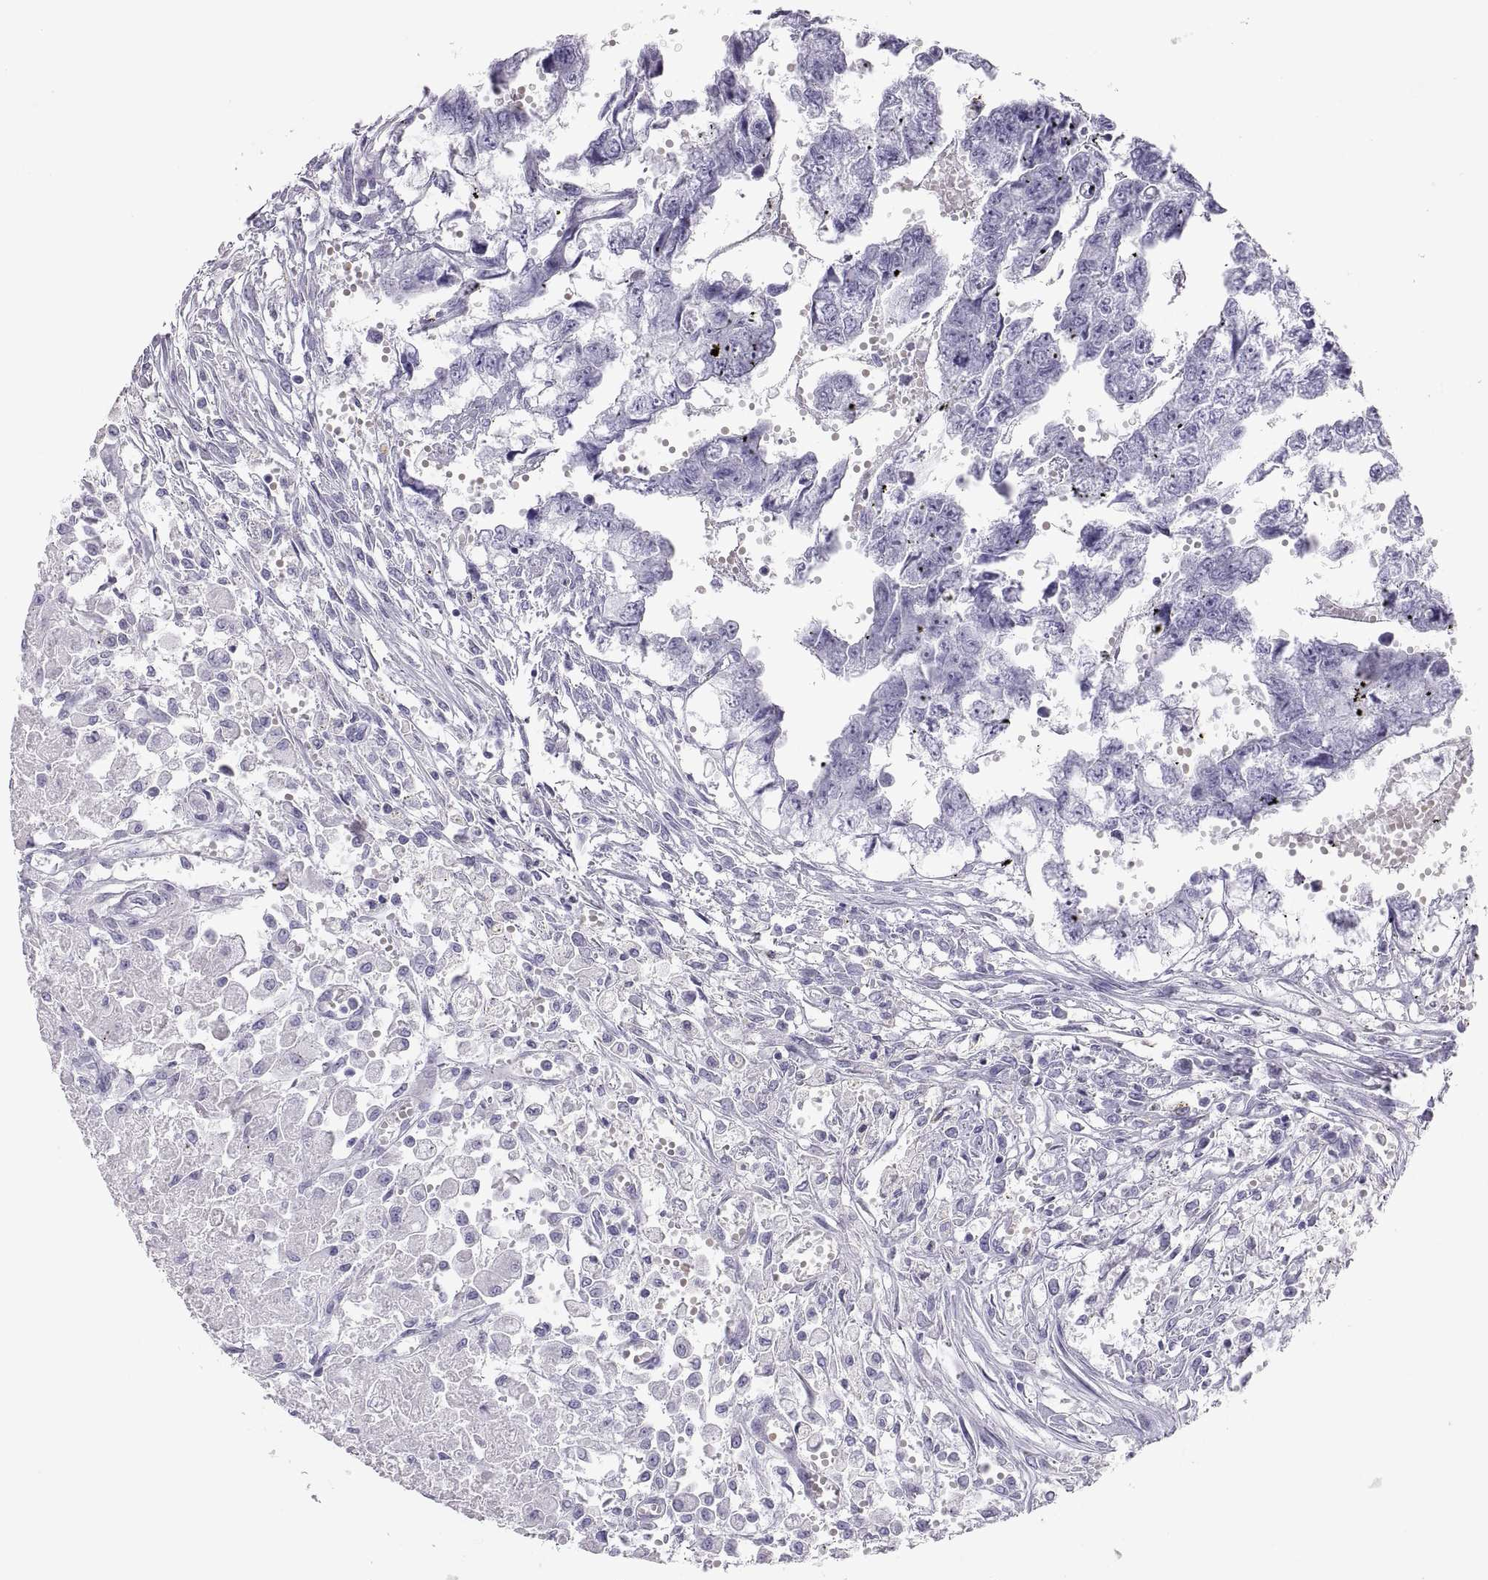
{"staining": {"intensity": "negative", "quantity": "none", "location": "none"}, "tissue": "testis cancer", "cell_type": "Tumor cells", "image_type": "cancer", "snomed": [{"axis": "morphology", "description": "Carcinoma, Embryonal, NOS"}, {"axis": "morphology", "description": "Teratoma, malignant, NOS"}, {"axis": "topography", "description": "Testis"}], "caption": "Immunohistochemistry (IHC) photomicrograph of neoplastic tissue: testis malignant teratoma stained with DAB demonstrates no significant protein expression in tumor cells. (Immunohistochemistry, brightfield microscopy, high magnification).", "gene": "SEMG1", "patient": {"sex": "male", "age": 44}}